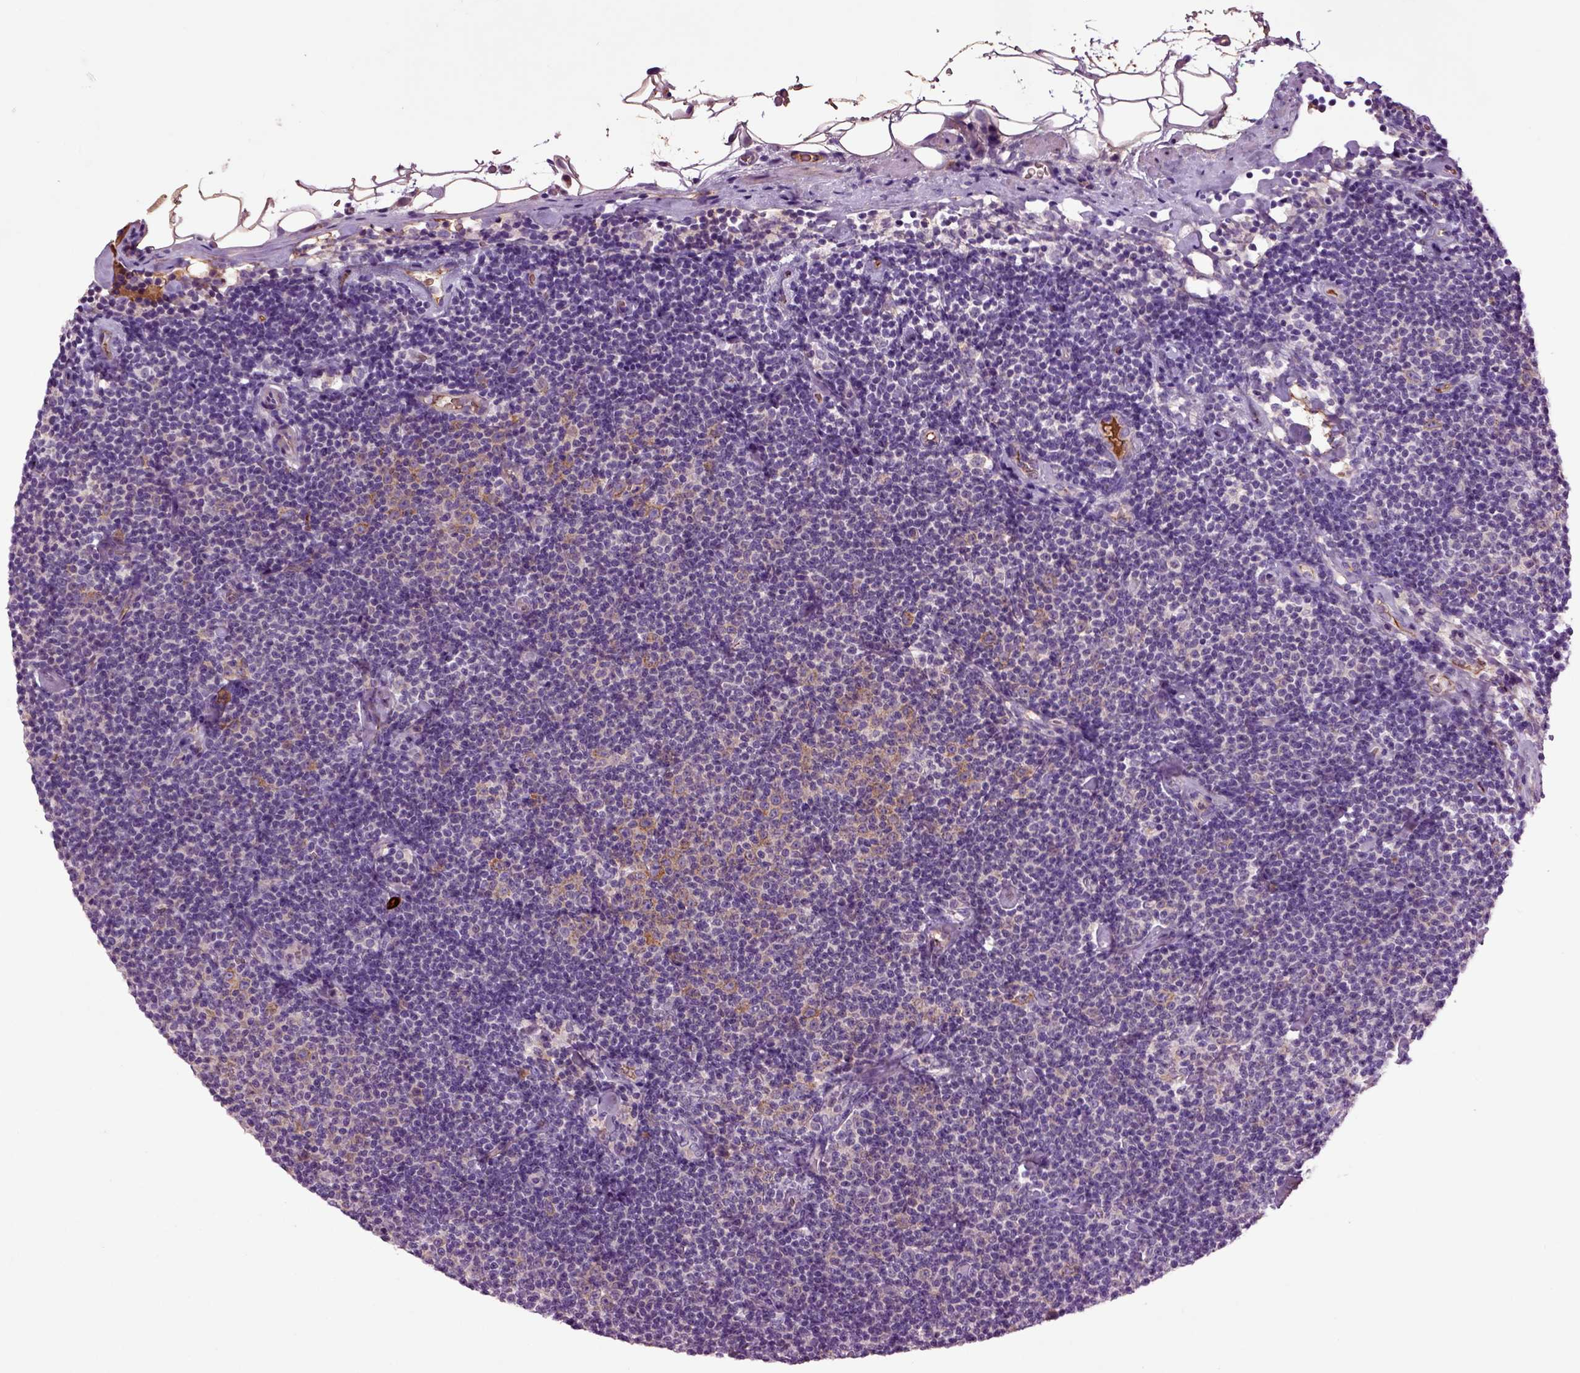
{"staining": {"intensity": "negative", "quantity": "none", "location": "none"}, "tissue": "lymphoma", "cell_type": "Tumor cells", "image_type": "cancer", "snomed": [{"axis": "morphology", "description": "Malignant lymphoma, non-Hodgkin's type, Low grade"}, {"axis": "topography", "description": "Lymph node"}], "caption": "This is a image of immunohistochemistry (IHC) staining of lymphoma, which shows no expression in tumor cells. (Brightfield microscopy of DAB (3,3'-diaminobenzidine) IHC at high magnification).", "gene": "SPON1", "patient": {"sex": "male", "age": 81}}